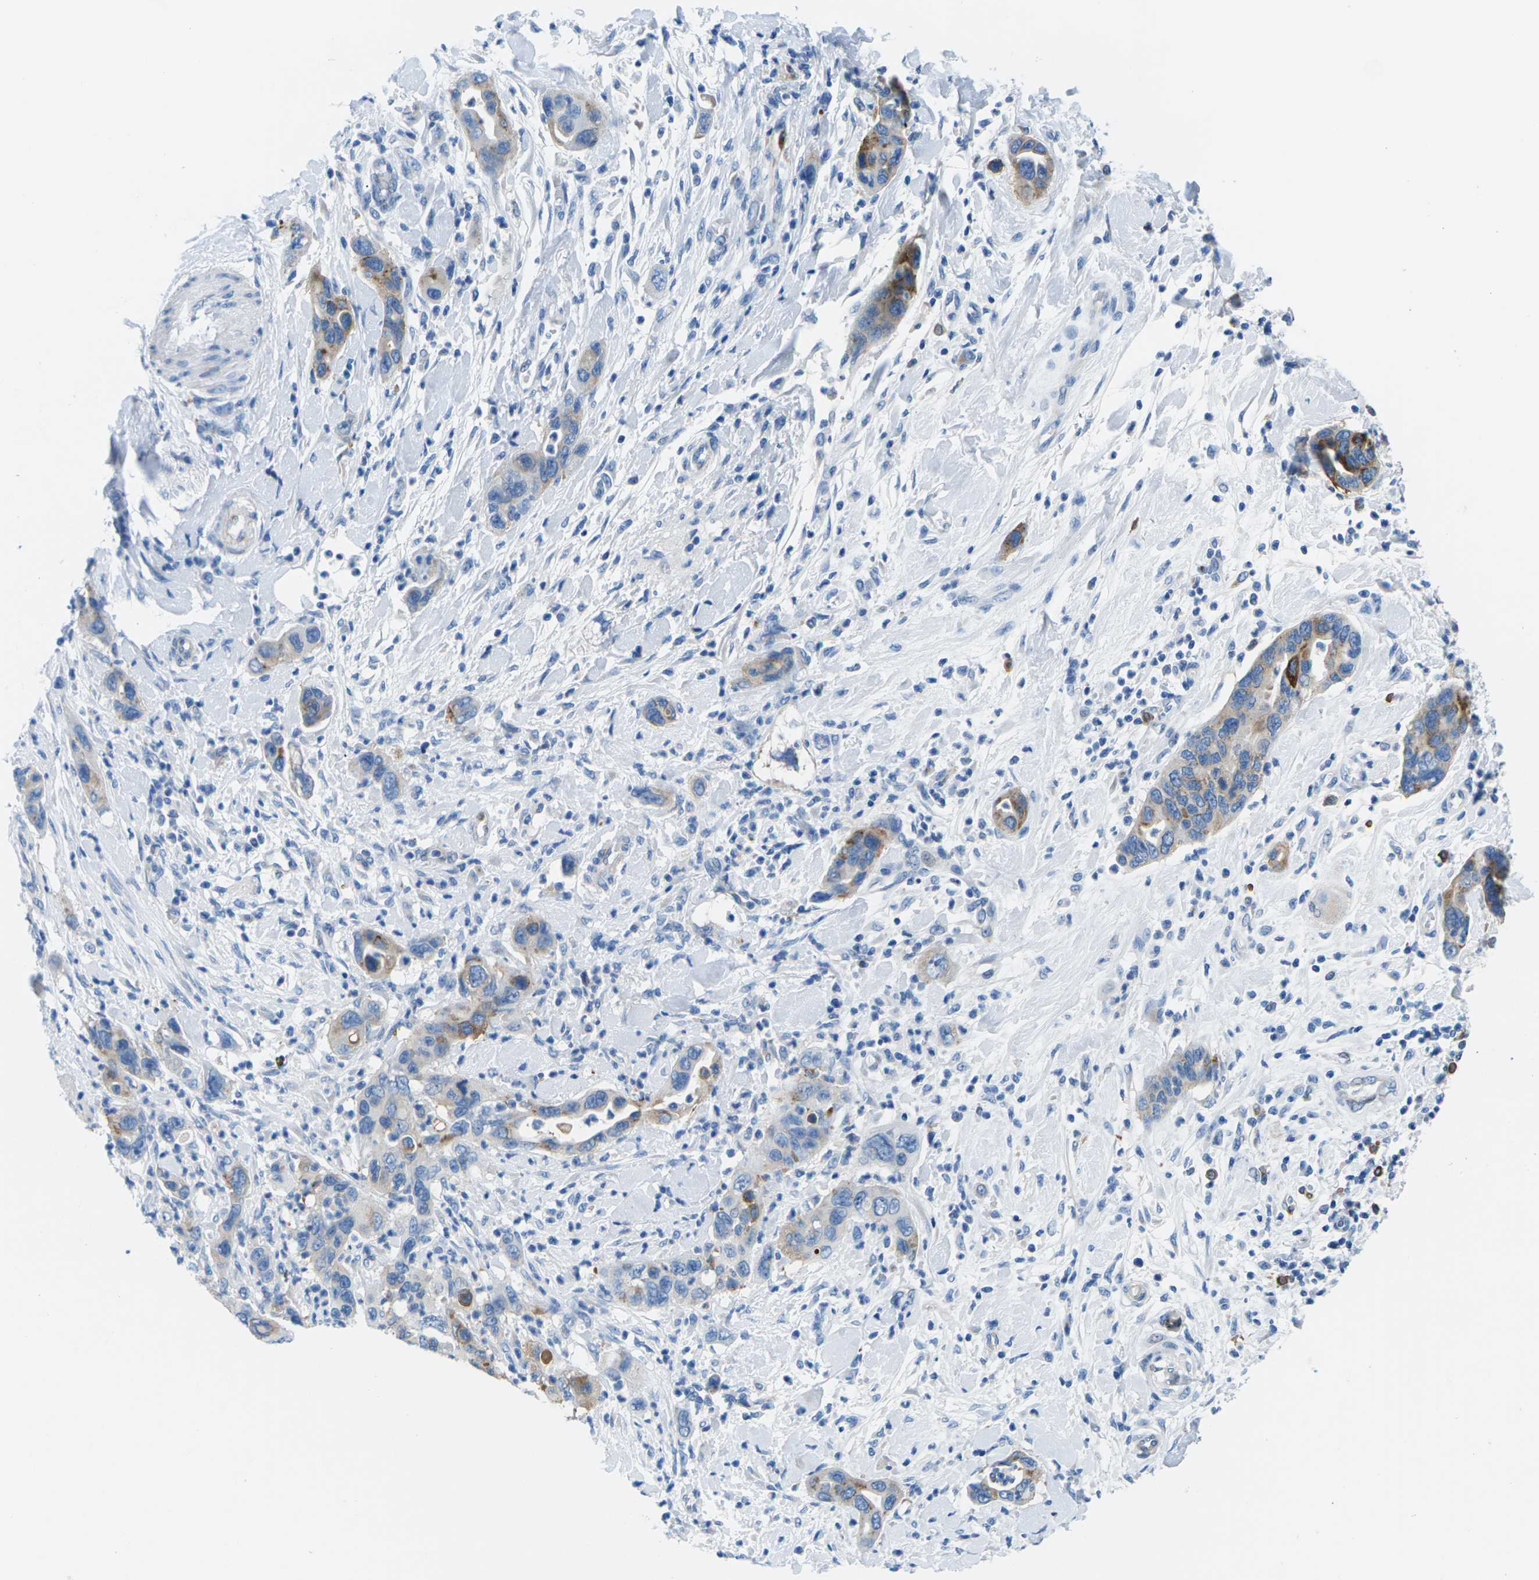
{"staining": {"intensity": "moderate", "quantity": "25%-75%", "location": "cytoplasmic/membranous"}, "tissue": "pancreatic cancer", "cell_type": "Tumor cells", "image_type": "cancer", "snomed": [{"axis": "morphology", "description": "Adenocarcinoma, NOS"}, {"axis": "topography", "description": "Pancreas"}], "caption": "A photomicrograph of pancreatic cancer stained for a protein reveals moderate cytoplasmic/membranous brown staining in tumor cells.", "gene": "SYNGR2", "patient": {"sex": "female", "age": 71}}